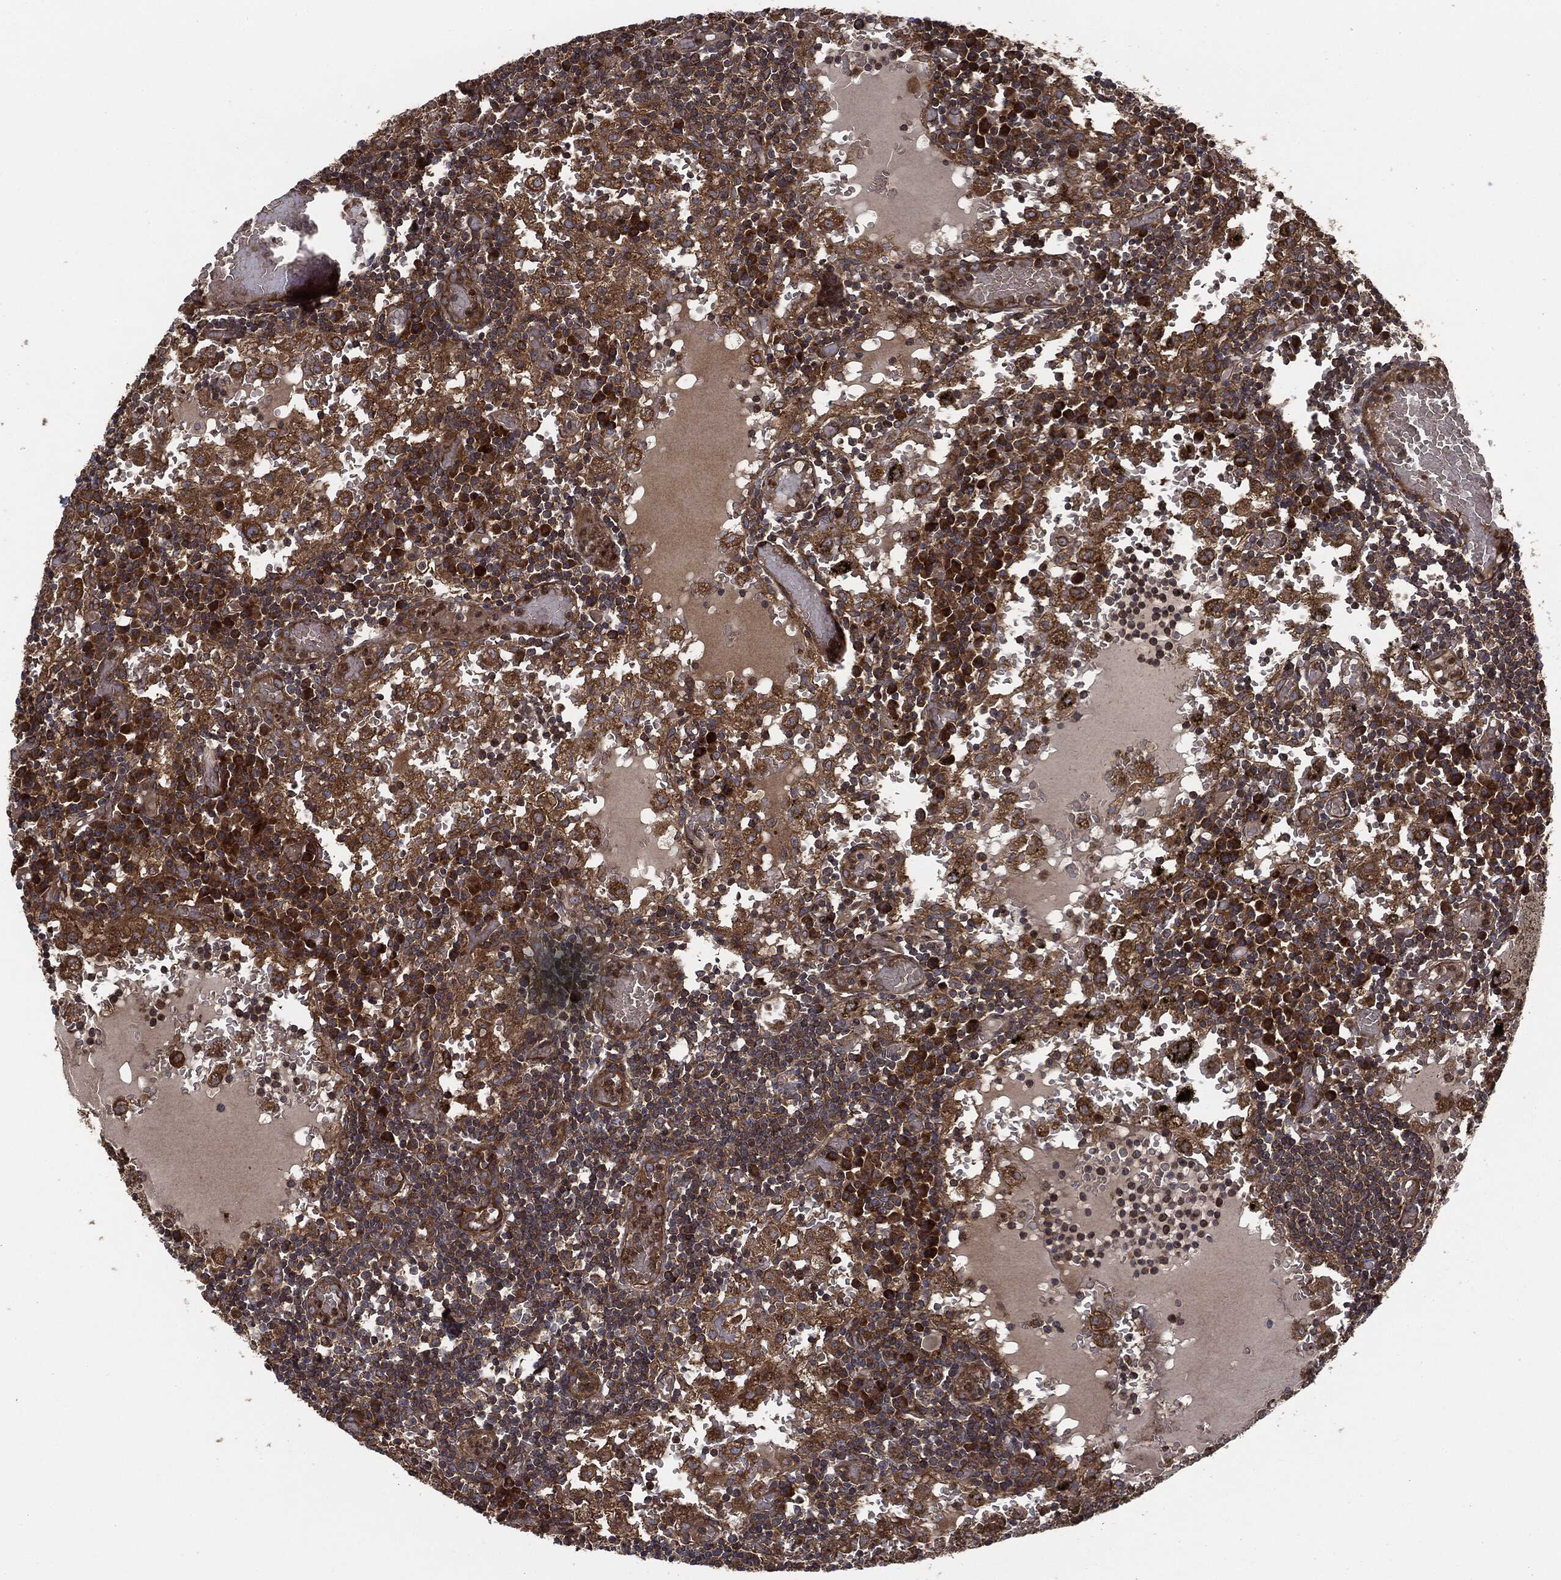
{"staining": {"intensity": "moderate", "quantity": "<25%", "location": "cytoplasmic/membranous"}, "tissue": "lymph node", "cell_type": "Germinal center cells", "image_type": "normal", "snomed": [{"axis": "morphology", "description": "Normal tissue, NOS"}, {"axis": "topography", "description": "Lymph node"}], "caption": "Immunohistochemistry (DAB (3,3'-diaminobenzidine)) staining of normal human lymph node displays moderate cytoplasmic/membranous protein expression in approximately <25% of germinal center cells.", "gene": "EIF2AK2", "patient": {"sex": "male", "age": 62}}